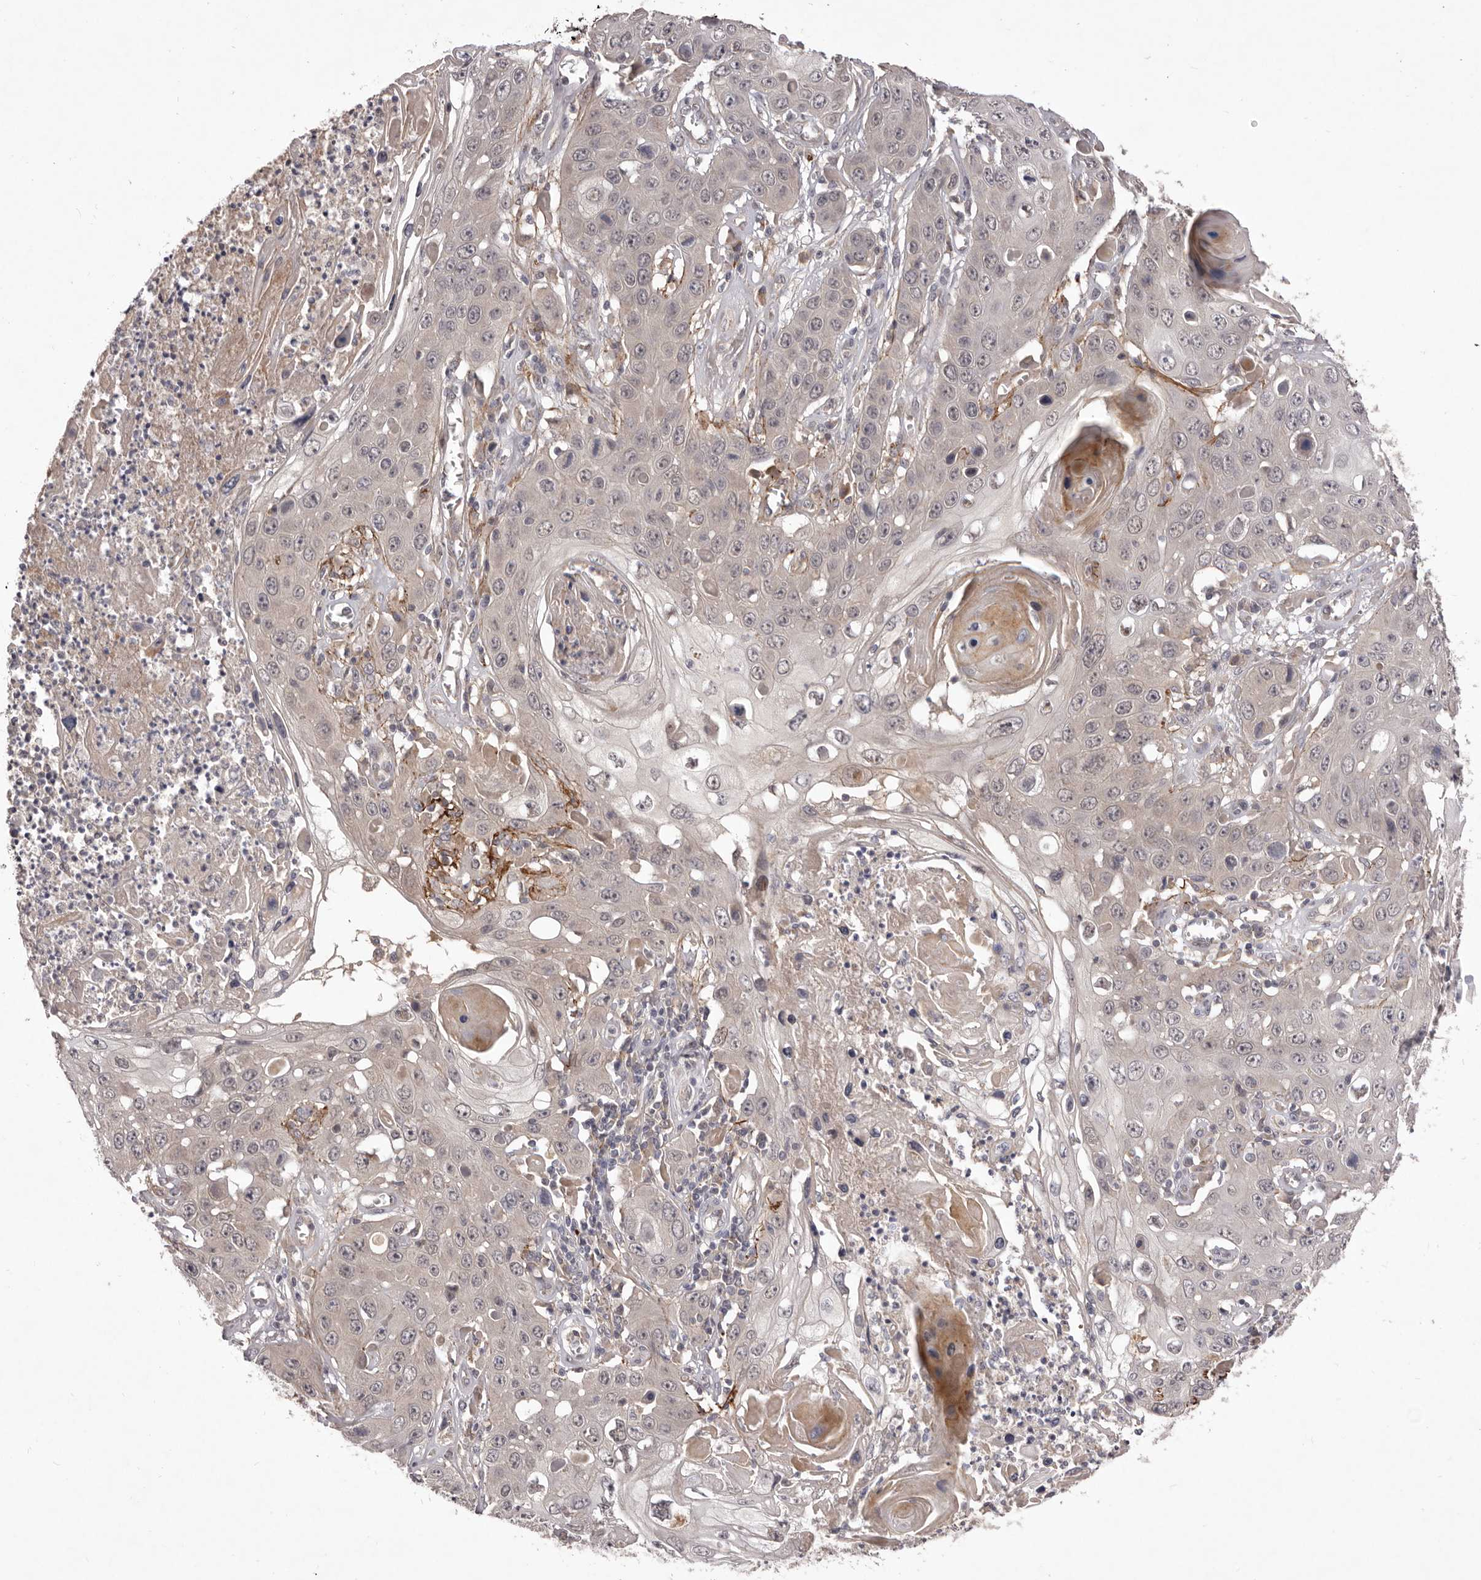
{"staining": {"intensity": "negative", "quantity": "none", "location": "none"}, "tissue": "skin cancer", "cell_type": "Tumor cells", "image_type": "cancer", "snomed": [{"axis": "morphology", "description": "Squamous cell carcinoma, NOS"}, {"axis": "topography", "description": "Skin"}], "caption": "This is an immunohistochemistry (IHC) histopathology image of skin squamous cell carcinoma. There is no positivity in tumor cells.", "gene": "HBS1L", "patient": {"sex": "male", "age": 55}}